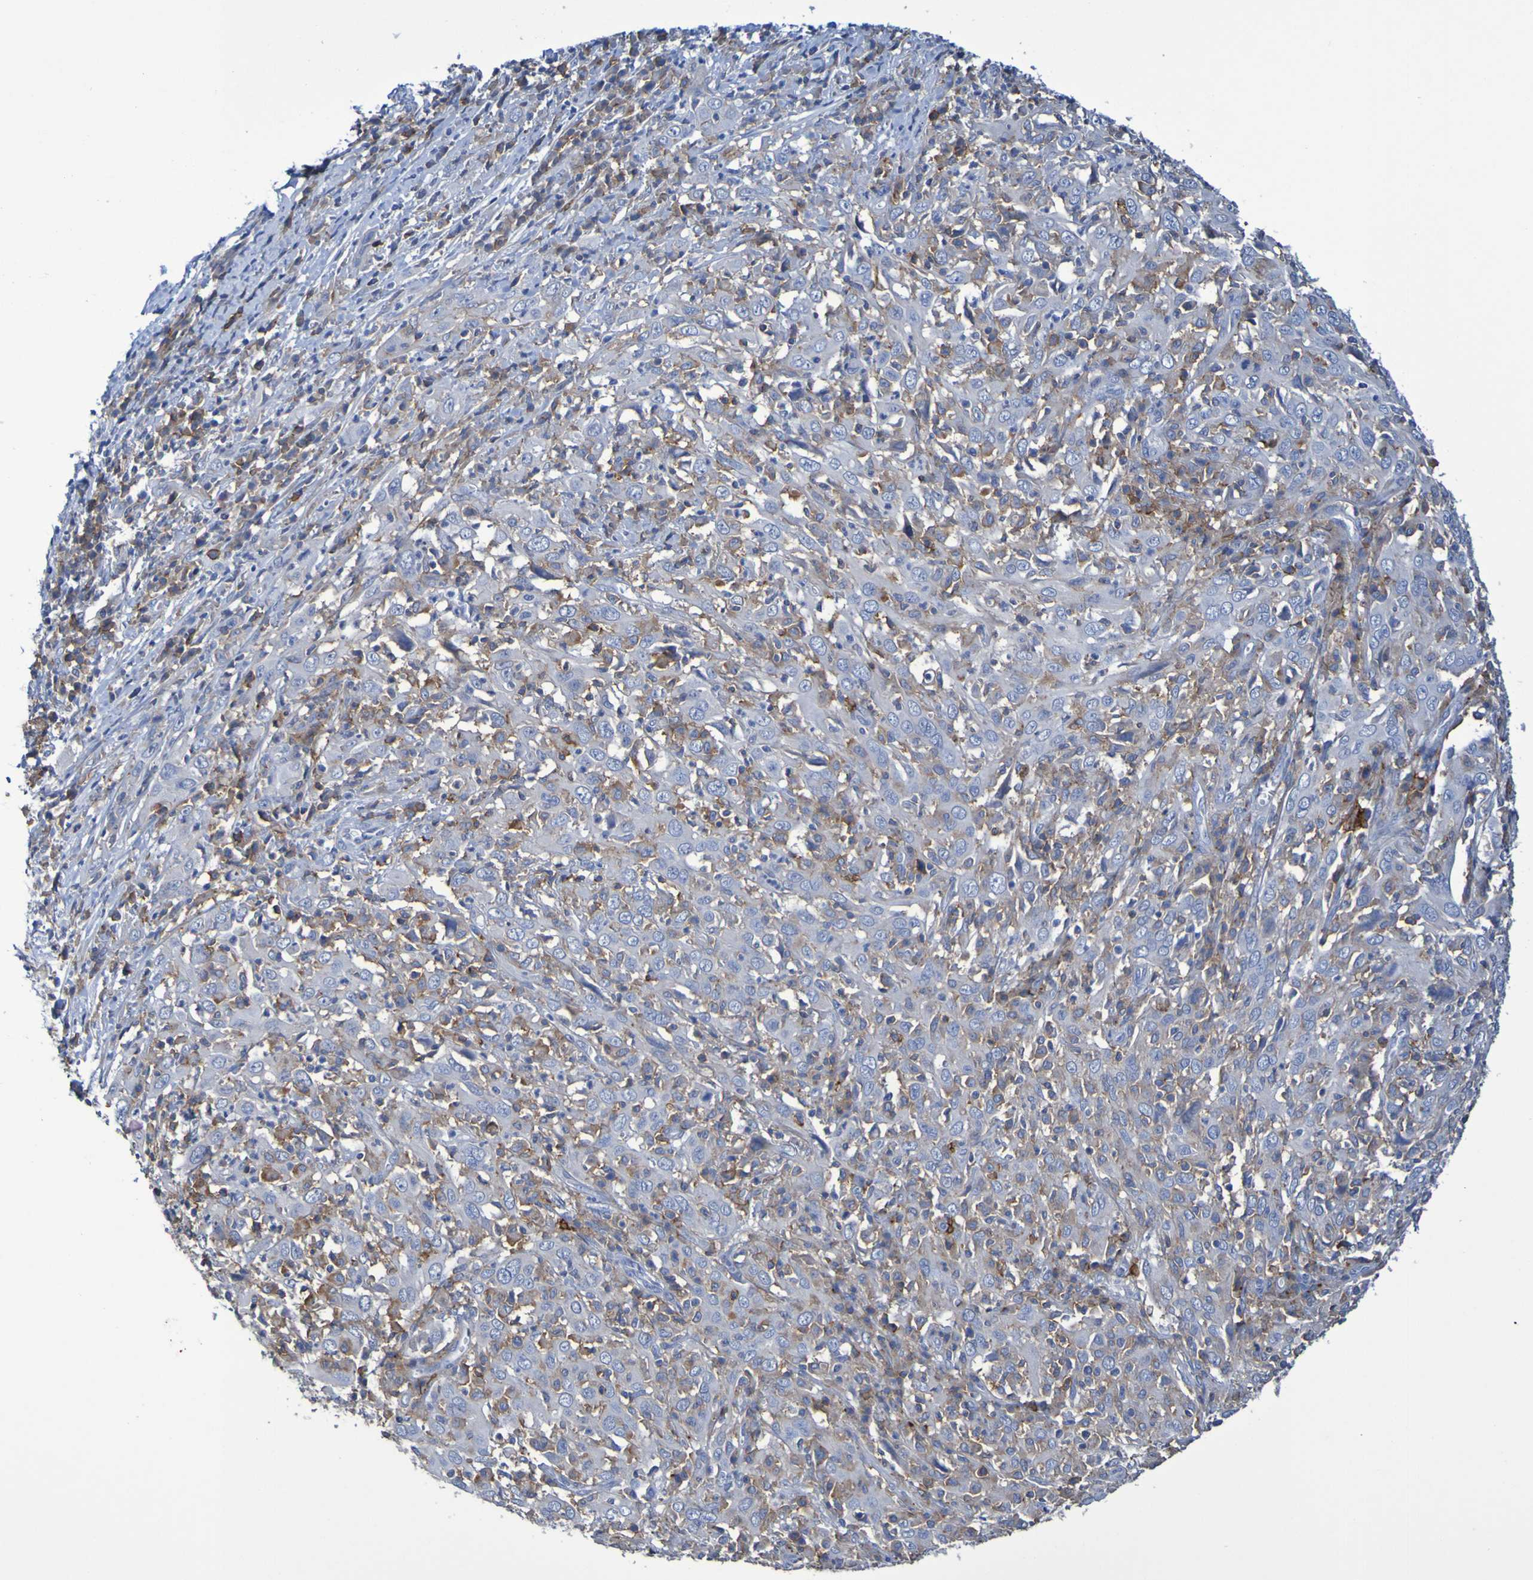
{"staining": {"intensity": "weak", "quantity": "25%-75%", "location": "cytoplasmic/membranous"}, "tissue": "cervical cancer", "cell_type": "Tumor cells", "image_type": "cancer", "snomed": [{"axis": "morphology", "description": "Squamous cell carcinoma, NOS"}, {"axis": "topography", "description": "Cervix"}], "caption": "Protein expression analysis of human cervical squamous cell carcinoma reveals weak cytoplasmic/membranous staining in about 25%-75% of tumor cells. (Brightfield microscopy of DAB IHC at high magnification).", "gene": "SLC3A2", "patient": {"sex": "female", "age": 46}}